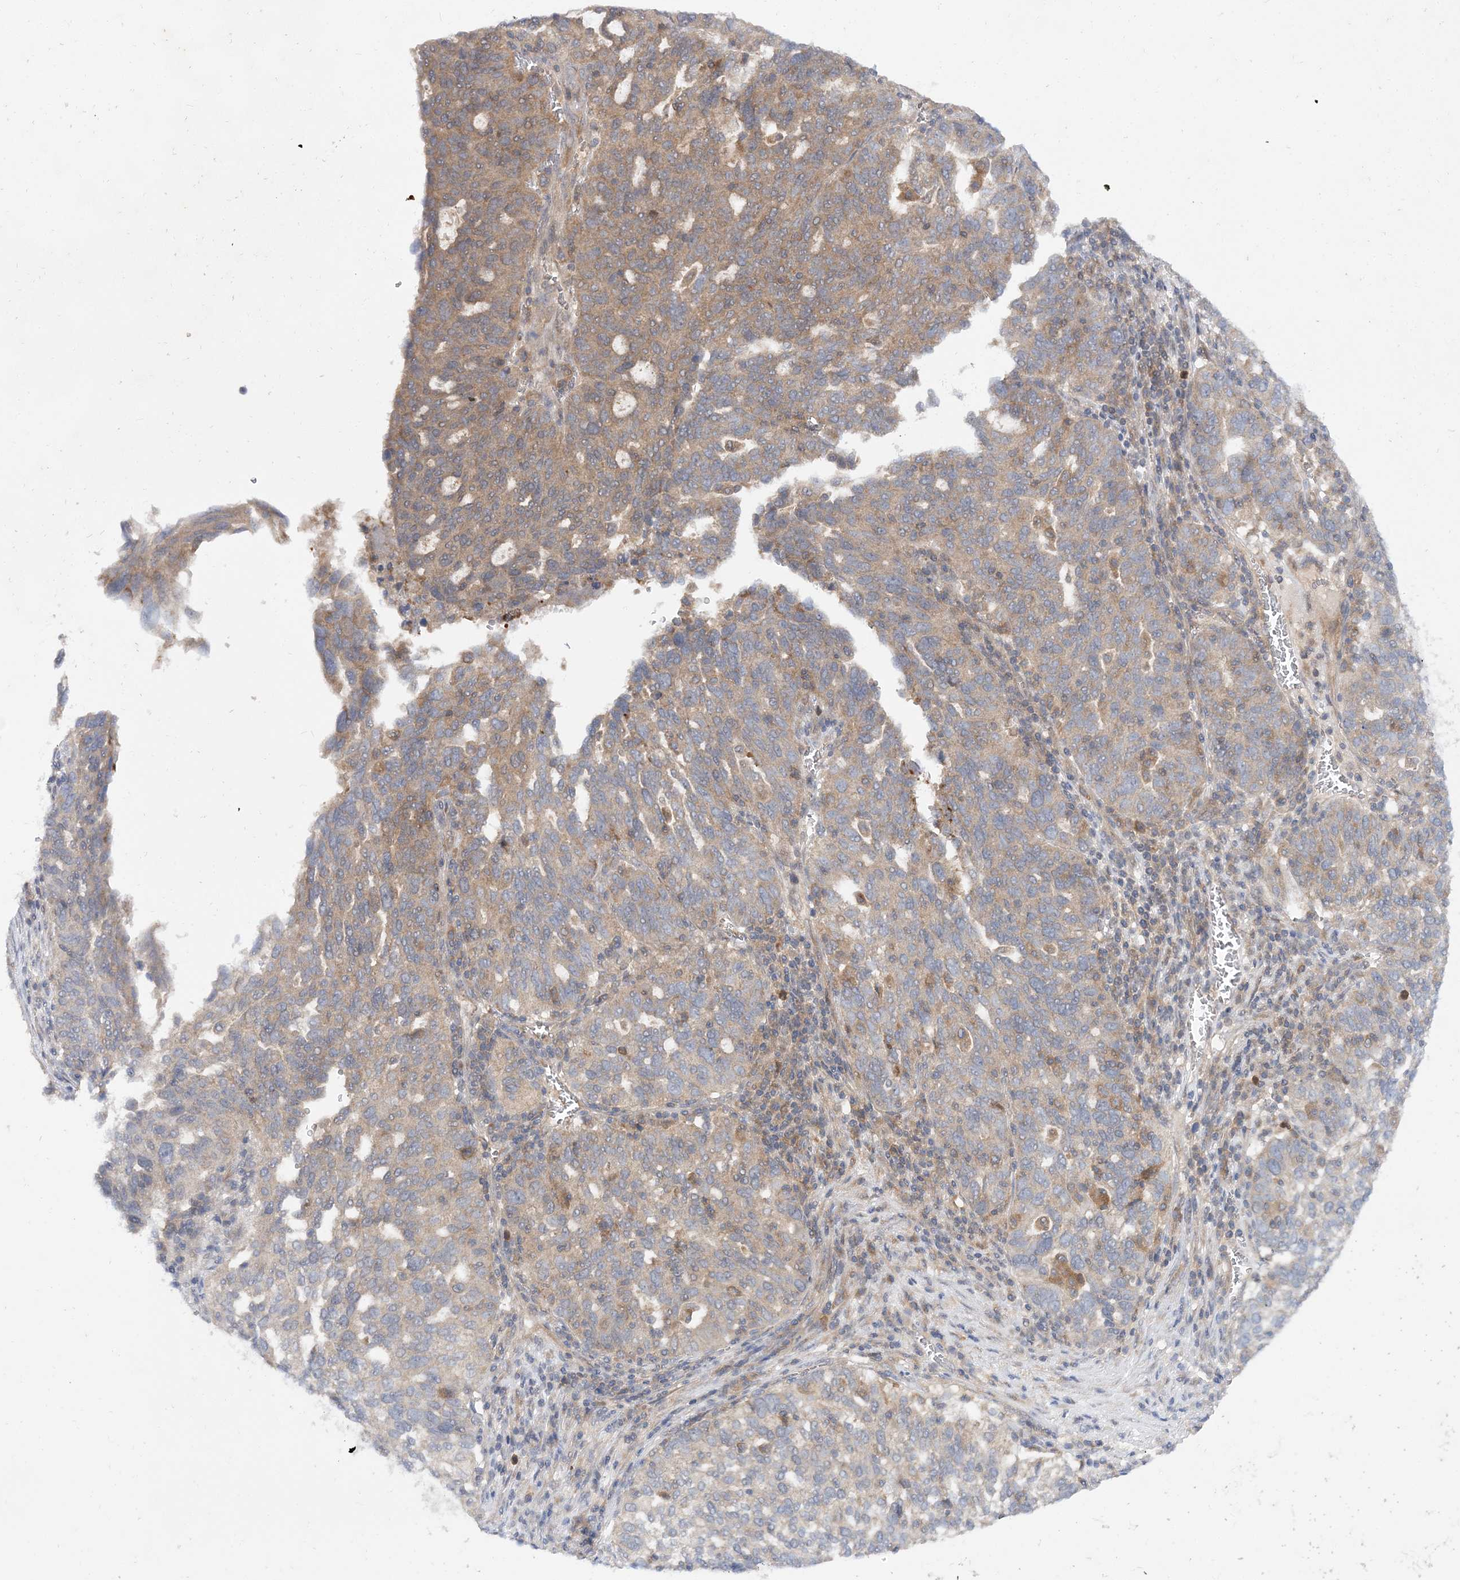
{"staining": {"intensity": "moderate", "quantity": "<25%", "location": "cytoplasmic/membranous"}, "tissue": "ovarian cancer", "cell_type": "Tumor cells", "image_type": "cancer", "snomed": [{"axis": "morphology", "description": "Cystadenocarcinoma, serous, NOS"}, {"axis": "topography", "description": "Ovary"}], "caption": "Immunohistochemical staining of human serous cystadenocarcinoma (ovarian) exhibits low levels of moderate cytoplasmic/membranous protein expression in about <25% of tumor cells. The staining is performed using DAB (3,3'-diaminobenzidine) brown chromogen to label protein expression. The nuclei are counter-stained blue using hematoxylin.", "gene": "TMEM9B", "patient": {"sex": "female", "age": 59}}